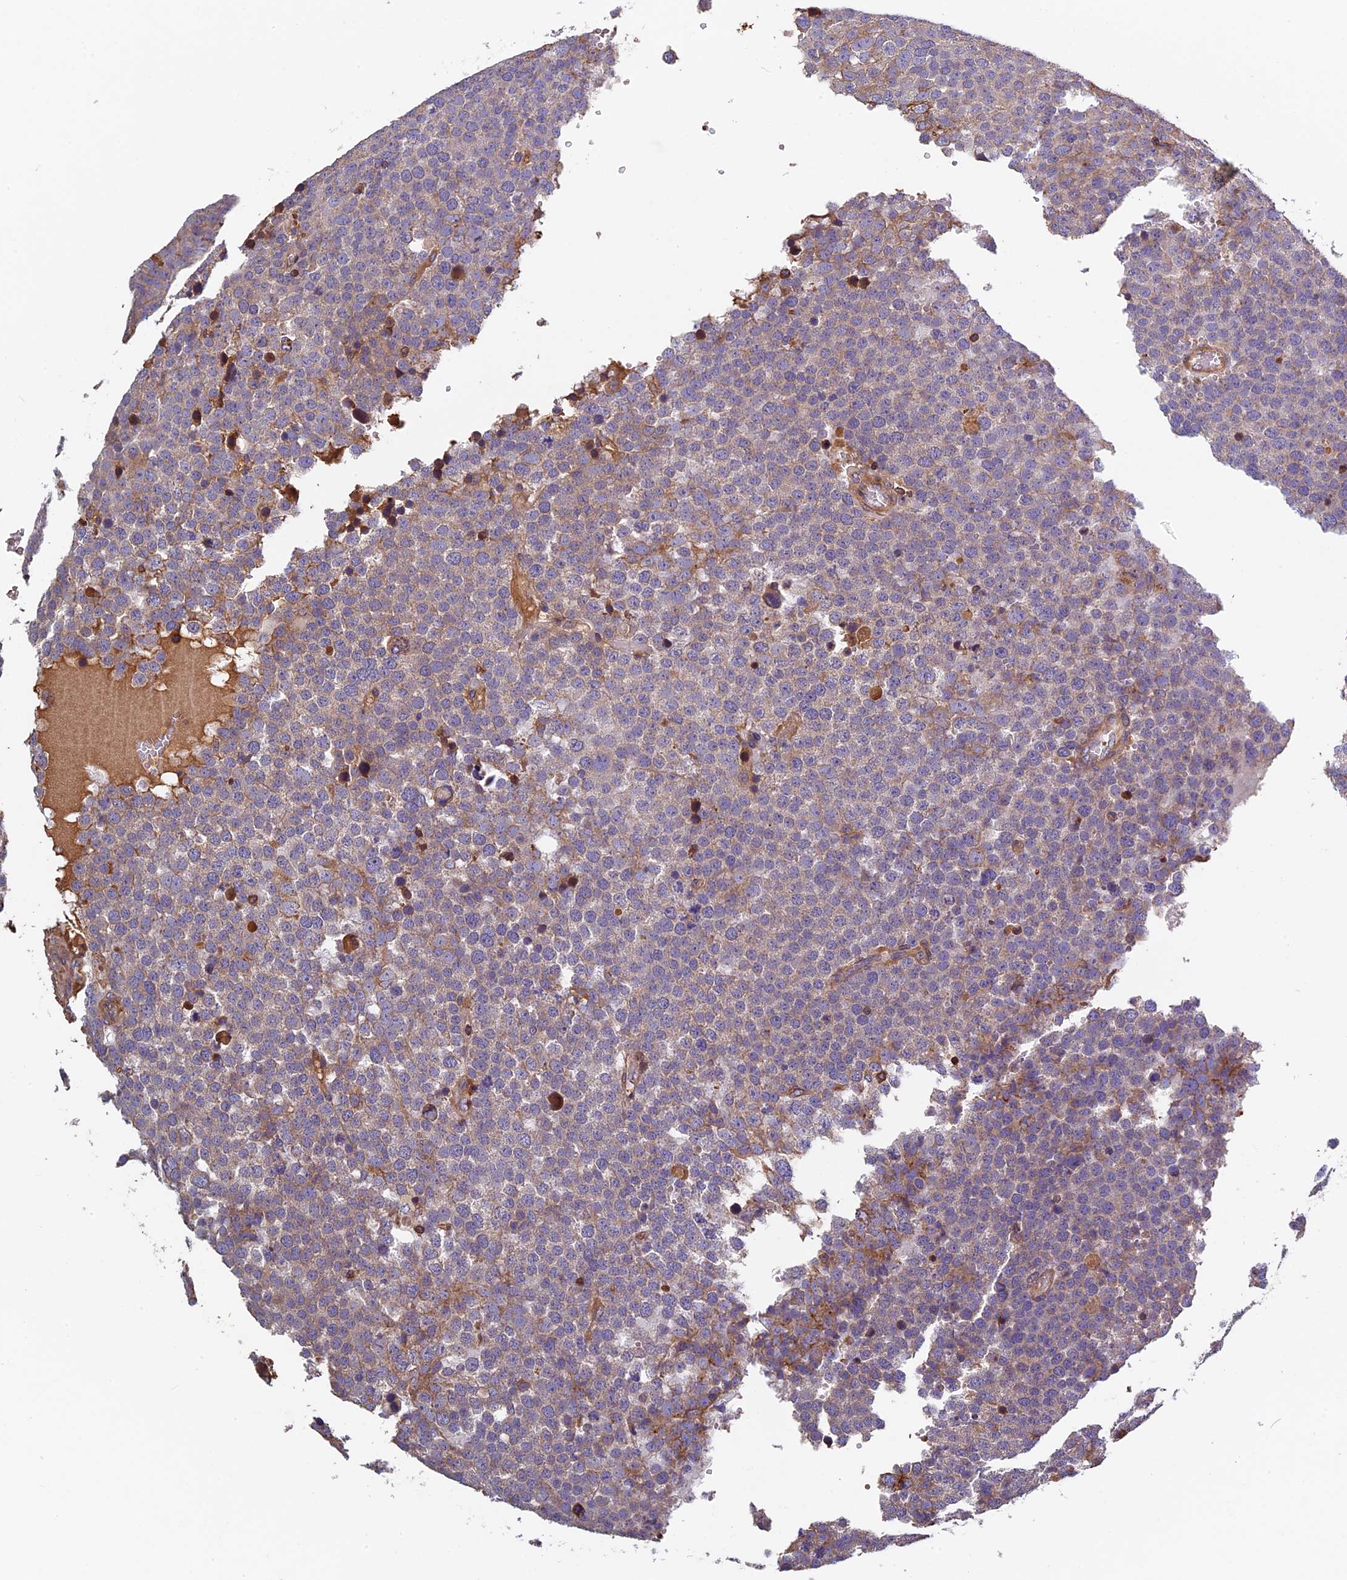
{"staining": {"intensity": "weak", "quantity": "25%-75%", "location": "cytoplasmic/membranous"}, "tissue": "testis cancer", "cell_type": "Tumor cells", "image_type": "cancer", "snomed": [{"axis": "morphology", "description": "Seminoma, NOS"}, {"axis": "topography", "description": "Testis"}], "caption": "Tumor cells demonstrate low levels of weak cytoplasmic/membranous expression in about 25%-75% of cells in testis seminoma.", "gene": "CCDC153", "patient": {"sex": "male", "age": 71}}